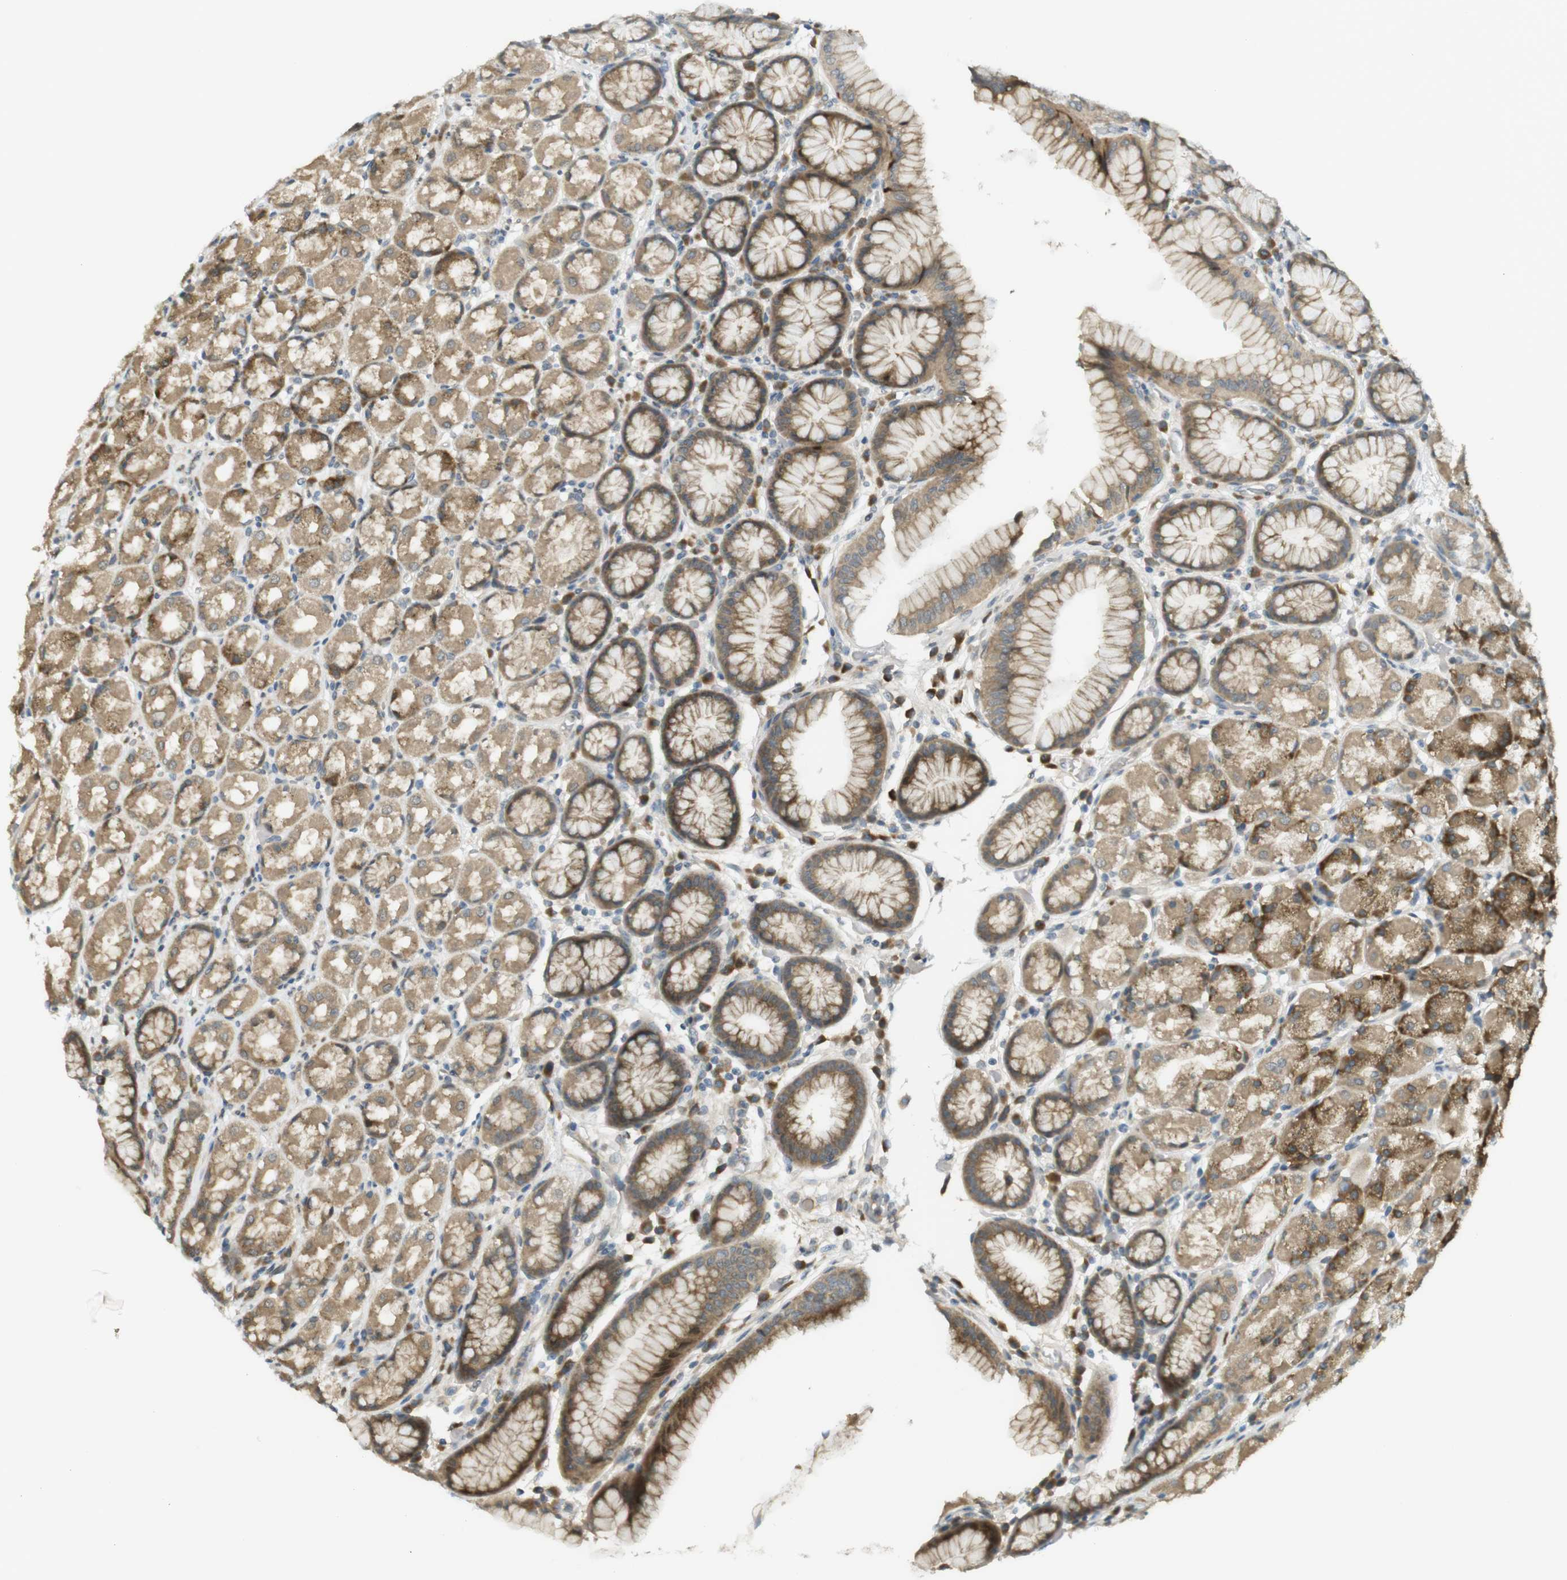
{"staining": {"intensity": "moderate", "quantity": ">75%", "location": "cytoplasmic/membranous"}, "tissue": "stomach", "cell_type": "Glandular cells", "image_type": "normal", "snomed": [{"axis": "morphology", "description": "Normal tissue, NOS"}, {"axis": "topography", "description": "Stomach, upper"}], "caption": "A brown stain labels moderate cytoplasmic/membranous expression of a protein in glandular cells of benign human stomach. (DAB IHC, brown staining for protein, blue staining for nuclei).", "gene": "CLRN3", "patient": {"sex": "male", "age": 68}}